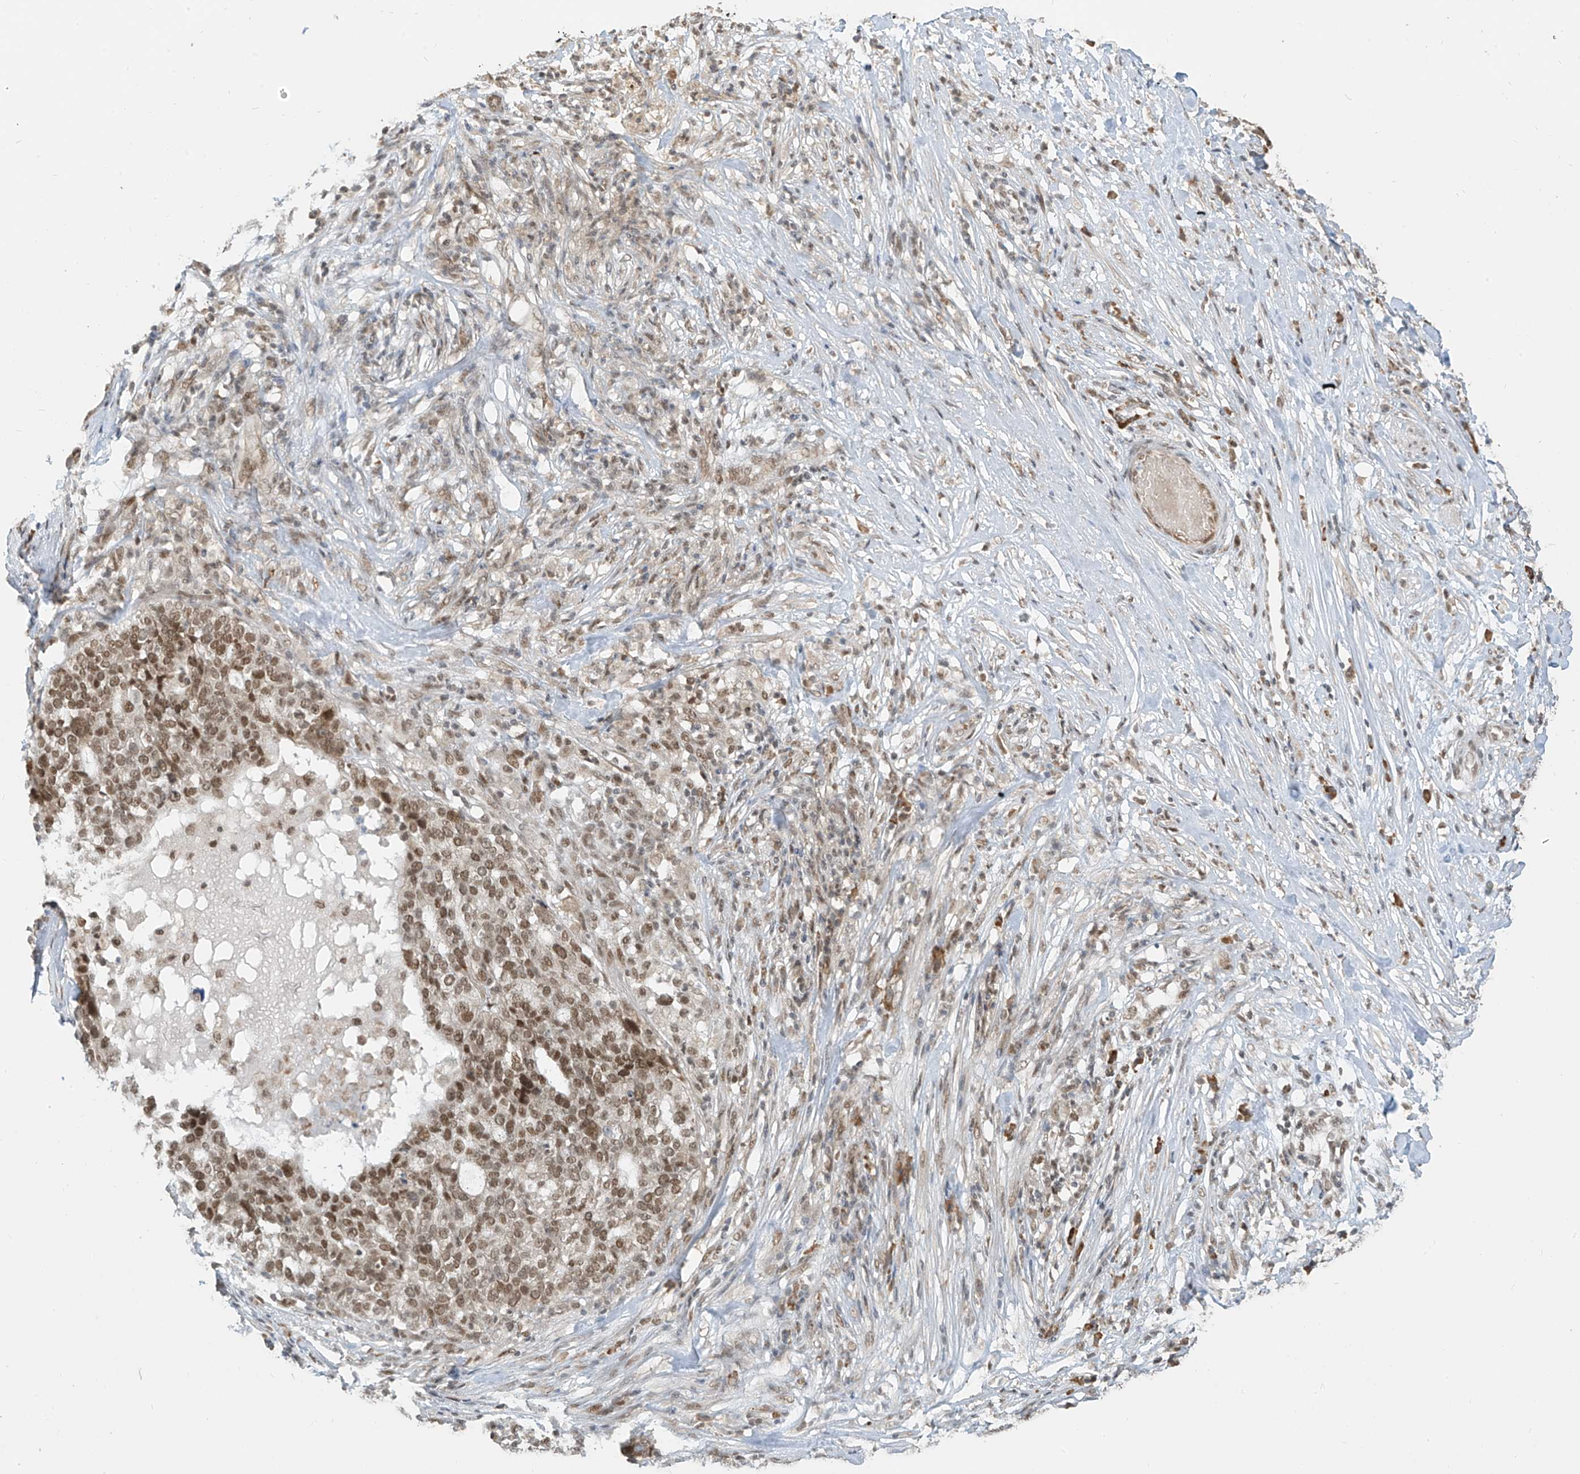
{"staining": {"intensity": "moderate", "quantity": ">75%", "location": "nuclear"}, "tissue": "ovarian cancer", "cell_type": "Tumor cells", "image_type": "cancer", "snomed": [{"axis": "morphology", "description": "Cystadenocarcinoma, serous, NOS"}, {"axis": "topography", "description": "Ovary"}], "caption": "Protein expression by immunohistochemistry (IHC) exhibits moderate nuclear positivity in about >75% of tumor cells in ovarian serous cystadenocarcinoma. (brown staining indicates protein expression, while blue staining denotes nuclei).", "gene": "ZMYM2", "patient": {"sex": "female", "age": 59}}